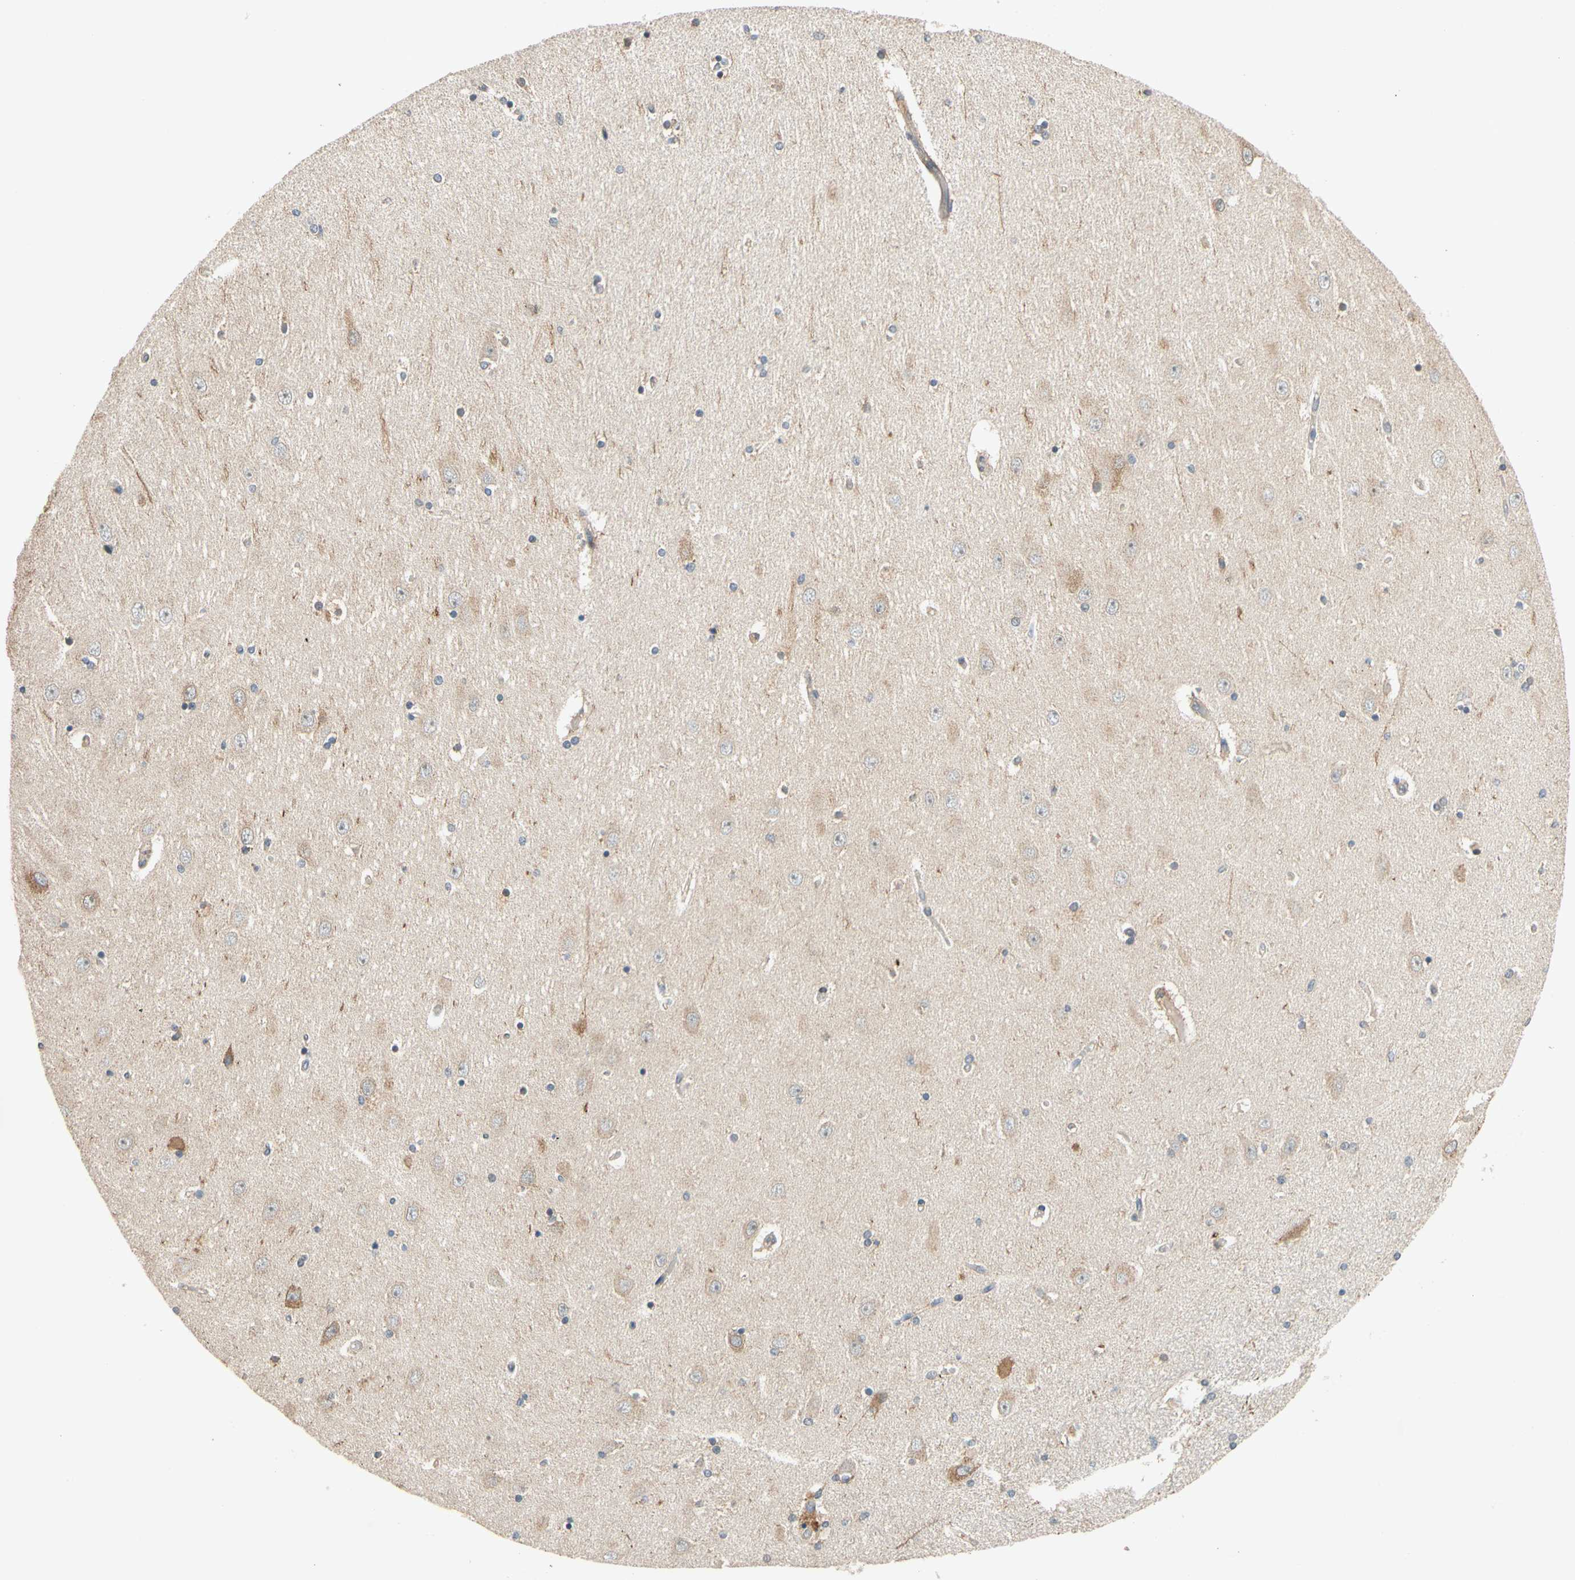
{"staining": {"intensity": "weak", "quantity": "<25%", "location": "cytoplasmic/membranous"}, "tissue": "hippocampus", "cell_type": "Glial cells", "image_type": "normal", "snomed": [{"axis": "morphology", "description": "Normal tissue, NOS"}, {"axis": "topography", "description": "Hippocampus"}], "caption": "A high-resolution photomicrograph shows immunohistochemistry (IHC) staining of normal hippocampus, which displays no significant staining in glial cells.", "gene": "ANKHD1", "patient": {"sex": "female", "age": 54}}